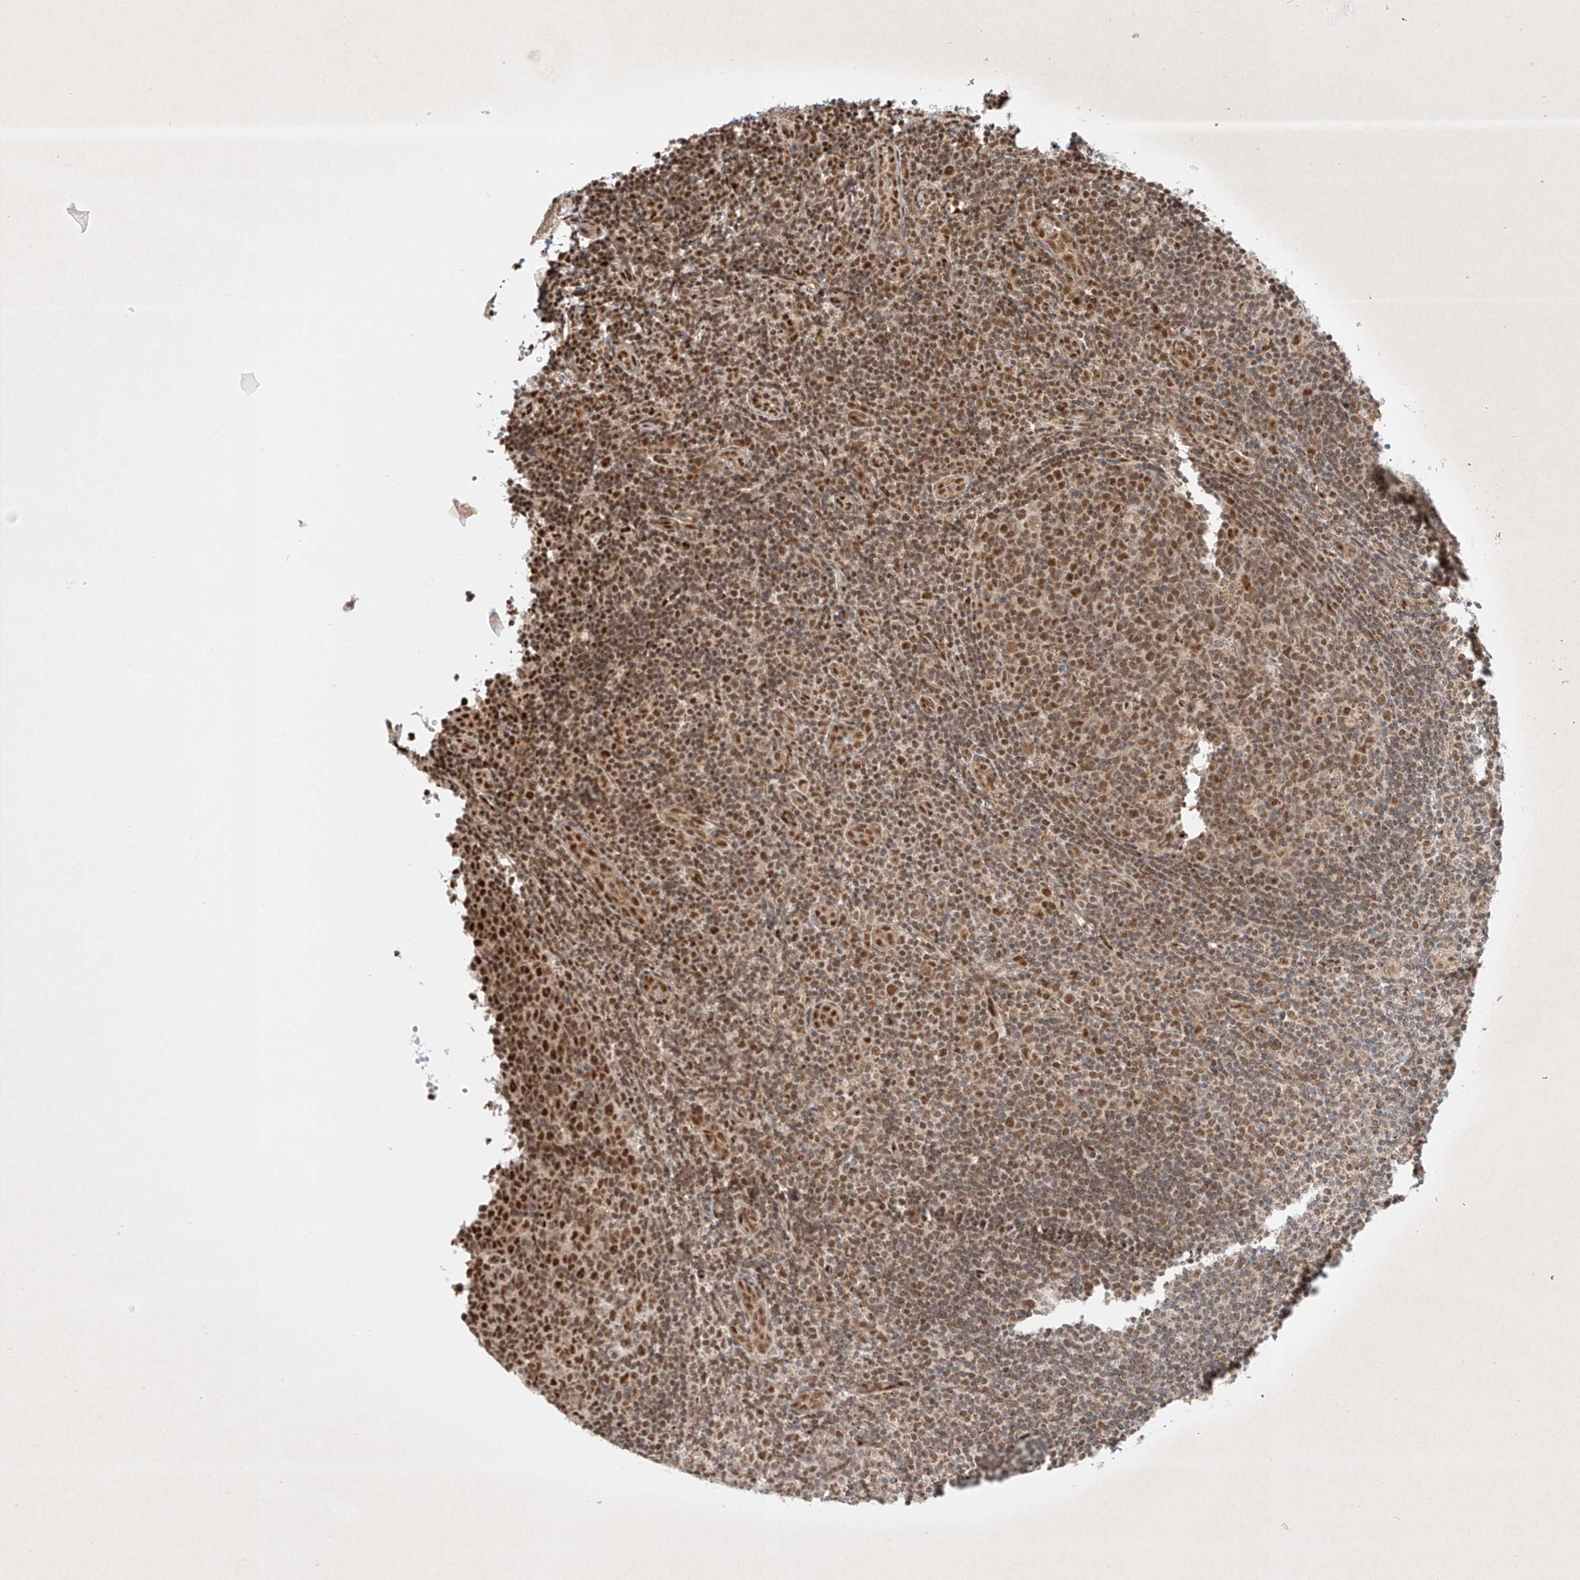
{"staining": {"intensity": "moderate", "quantity": "25%-75%", "location": "cytoplasmic/membranous,nuclear"}, "tissue": "tonsil", "cell_type": "Germinal center cells", "image_type": "normal", "snomed": [{"axis": "morphology", "description": "Normal tissue, NOS"}, {"axis": "topography", "description": "Tonsil"}], "caption": "DAB (3,3'-diaminobenzidine) immunohistochemical staining of unremarkable human tonsil demonstrates moderate cytoplasmic/membranous,nuclear protein expression in approximately 25%-75% of germinal center cells.", "gene": "EPG5", "patient": {"sex": "female", "age": 19}}